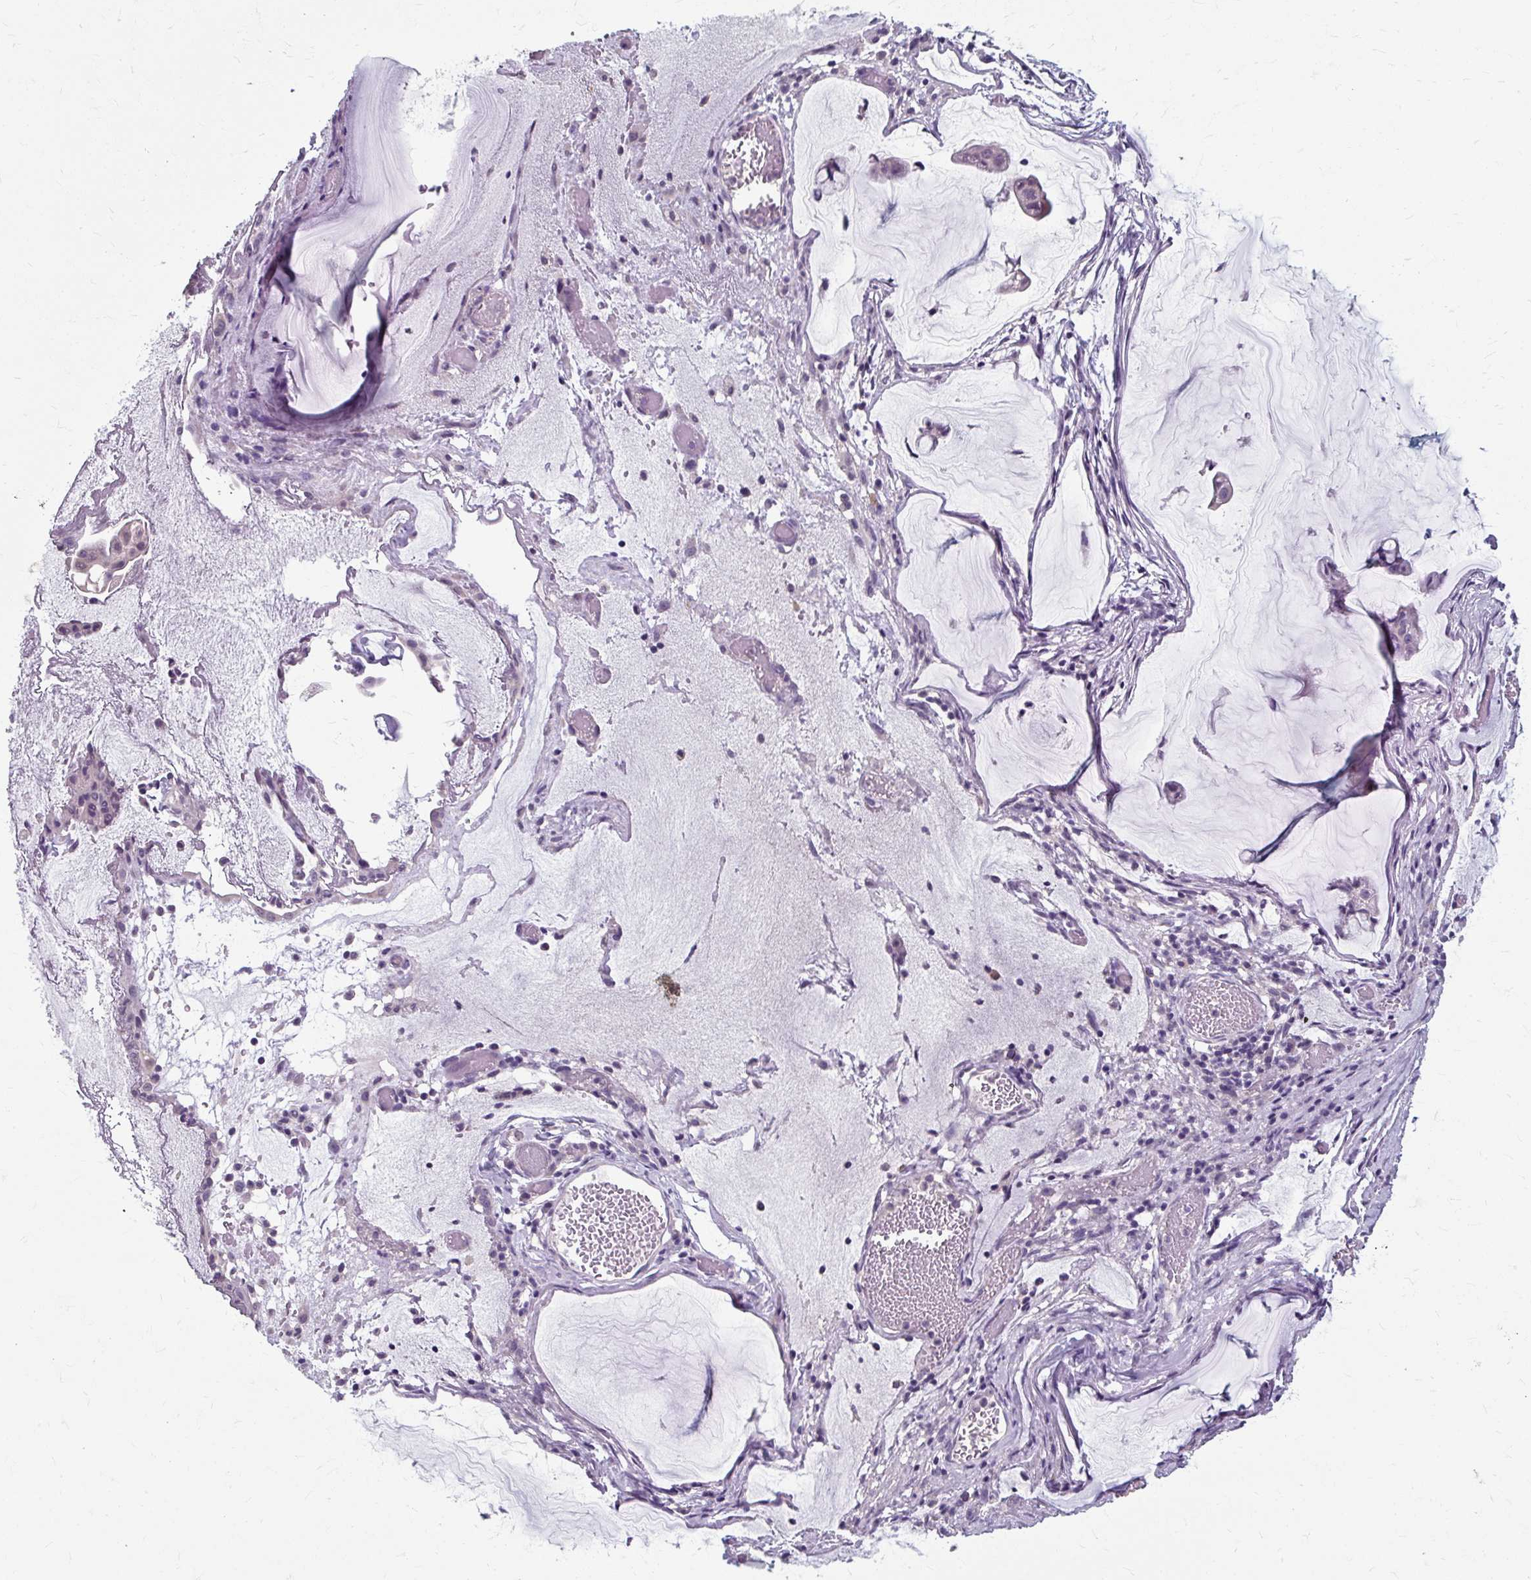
{"staining": {"intensity": "negative", "quantity": "none", "location": "none"}, "tissue": "ovarian cancer", "cell_type": "Tumor cells", "image_type": "cancer", "snomed": [{"axis": "morphology", "description": "Cystadenocarcinoma, mucinous, NOS"}, {"axis": "topography", "description": "Ovary"}], "caption": "IHC histopathology image of neoplastic tissue: ovarian mucinous cystadenocarcinoma stained with DAB shows no significant protein expression in tumor cells. (DAB (3,3'-diaminobenzidine) IHC, high magnification).", "gene": "KLHL24", "patient": {"sex": "female", "age": 73}}